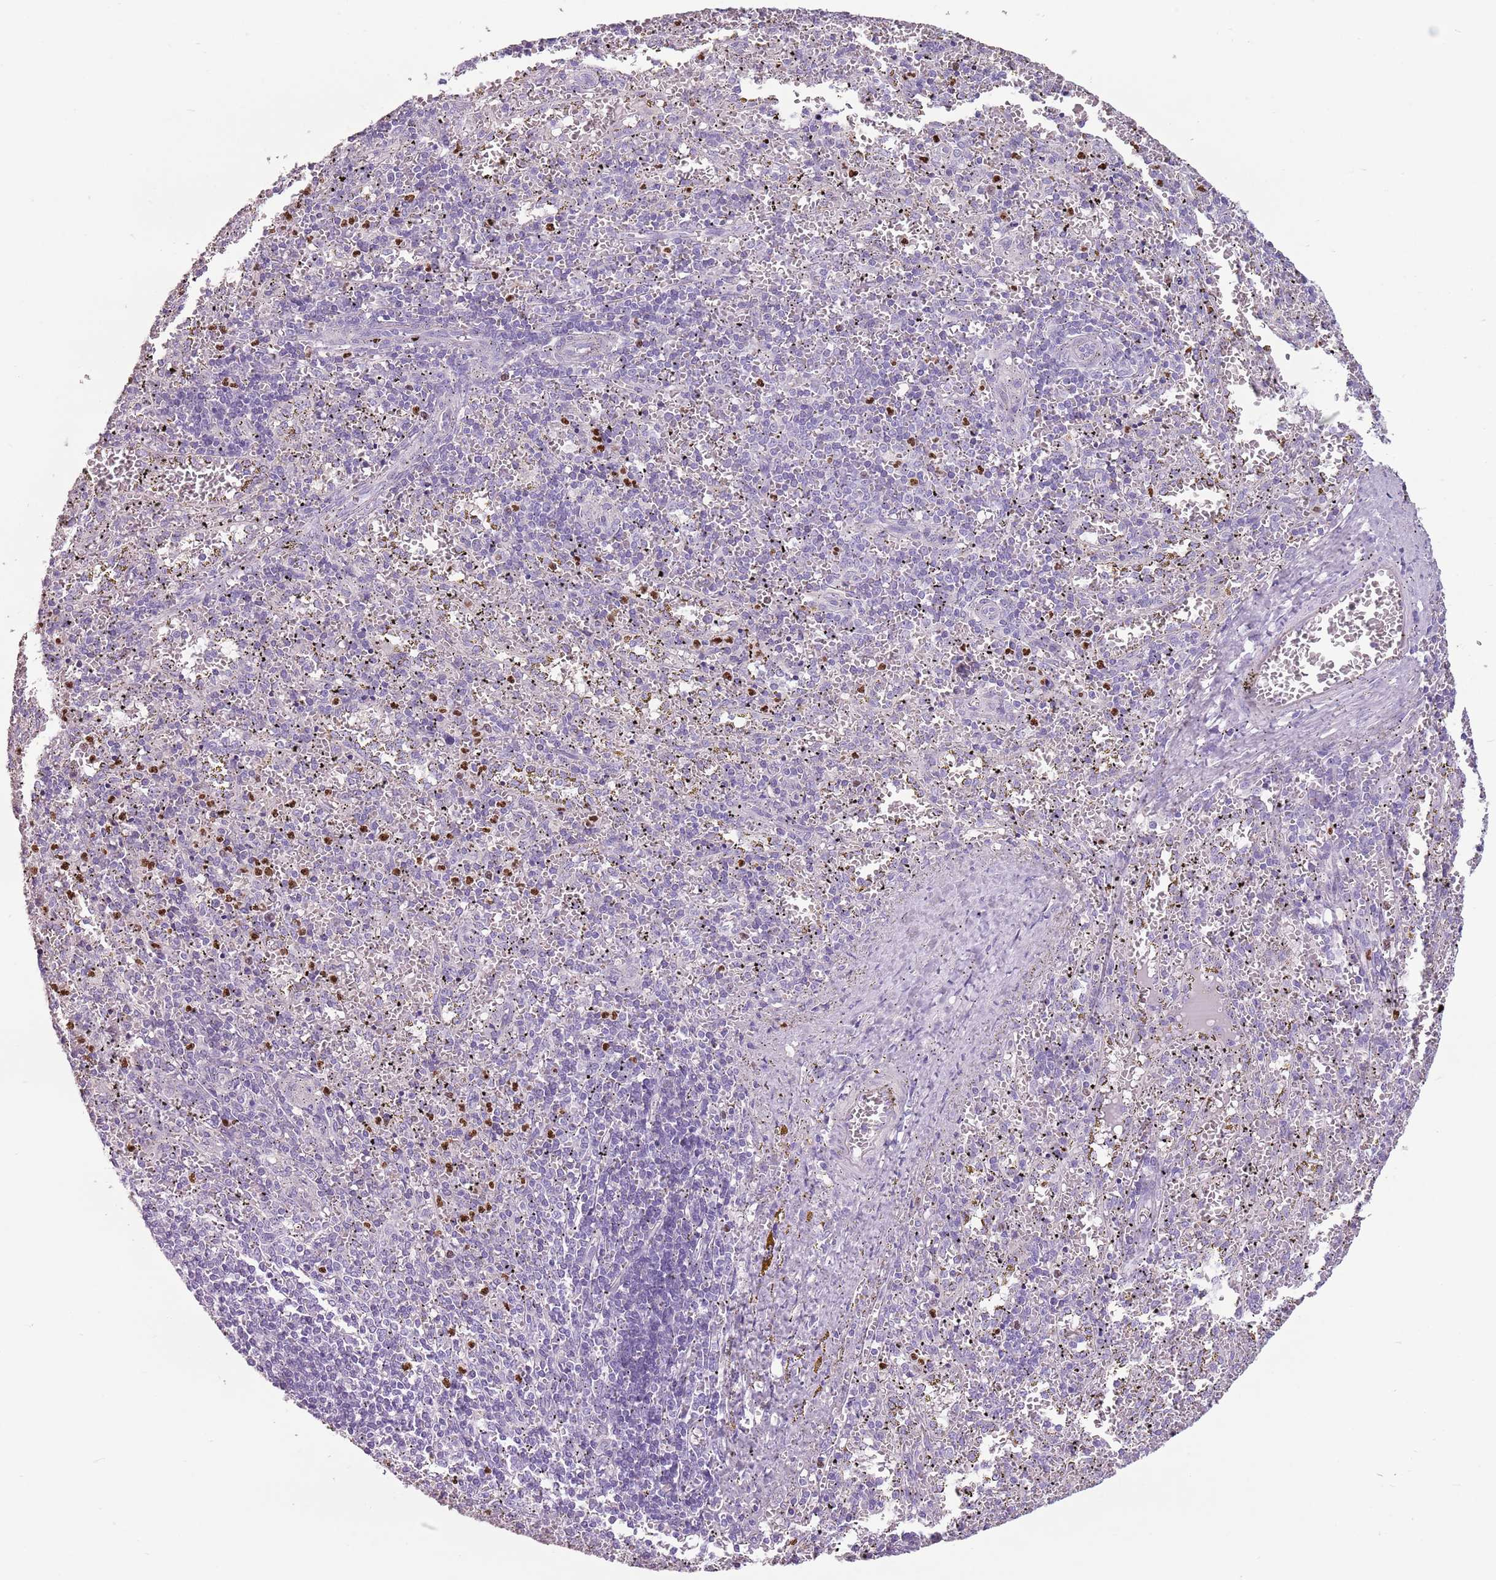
{"staining": {"intensity": "strong", "quantity": "<25%", "location": "cytoplasmic/membranous,nuclear"}, "tissue": "spleen", "cell_type": "Cells in red pulp", "image_type": "normal", "snomed": [{"axis": "morphology", "description": "Normal tissue, NOS"}, {"axis": "topography", "description": "Spleen"}], "caption": "Immunohistochemistry (DAB (3,3'-diaminobenzidine)) staining of unremarkable spleen displays strong cytoplasmic/membranous,nuclear protein positivity in approximately <25% of cells in red pulp. Ihc stains the protein of interest in brown and the nuclei are stained blue.", "gene": "CELF6", "patient": {"sex": "male", "age": 11}}